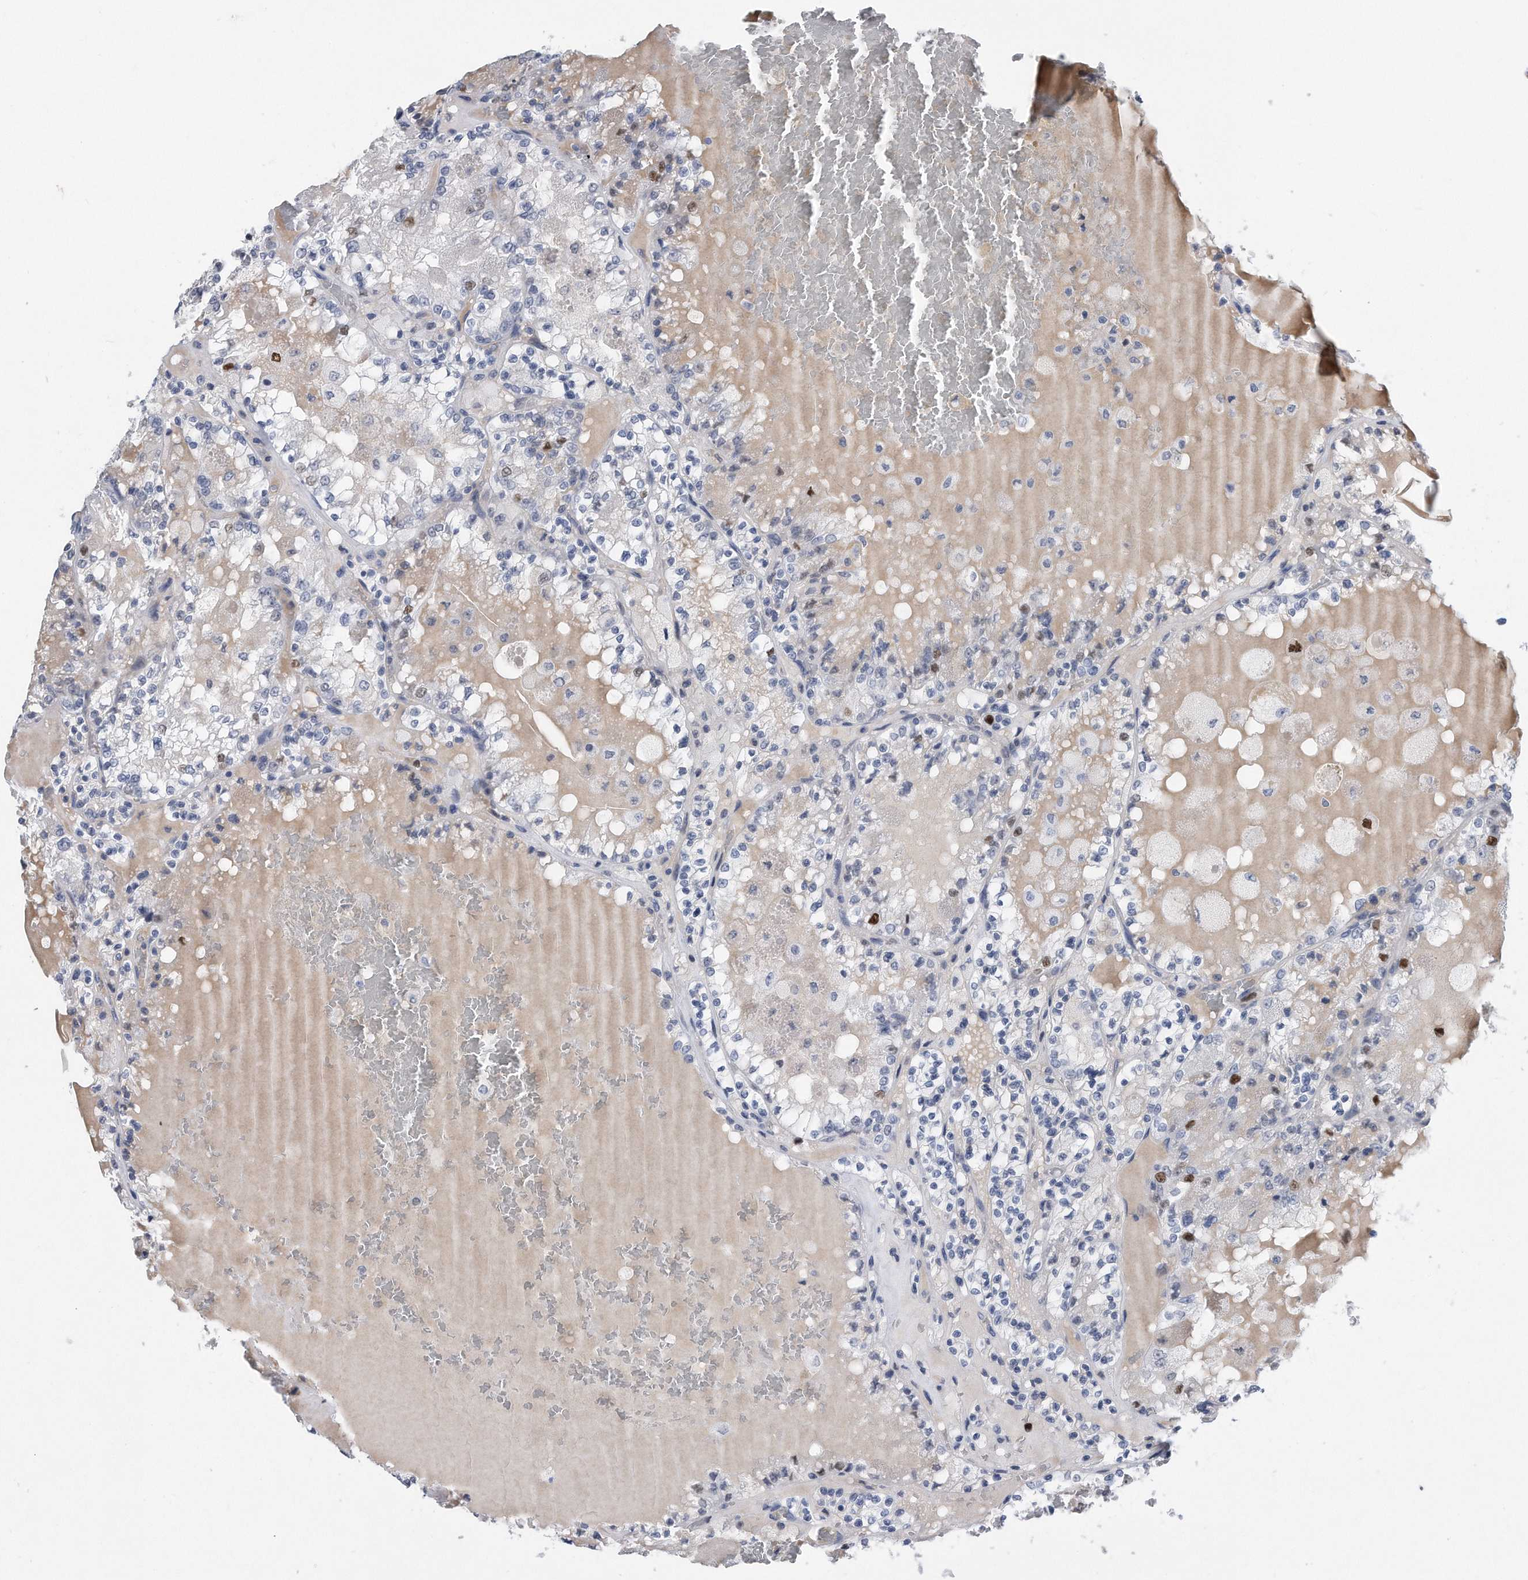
{"staining": {"intensity": "strong", "quantity": "<25%", "location": "nuclear"}, "tissue": "renal cancer", "cell_type": "Tumor cells", "image_type": "cancer", "snomed": [{"axis": "morphology", "description": "Adenocarcinoma, NOS"}, {"axis": "topography", "description": "Kidney"}], "caption": "Adenocarcinoma (renal) stained with a protein marker displays strong staining in tumor cells.", "gene": "PCNA", "patient": {"sex": "female", "age": 56}}